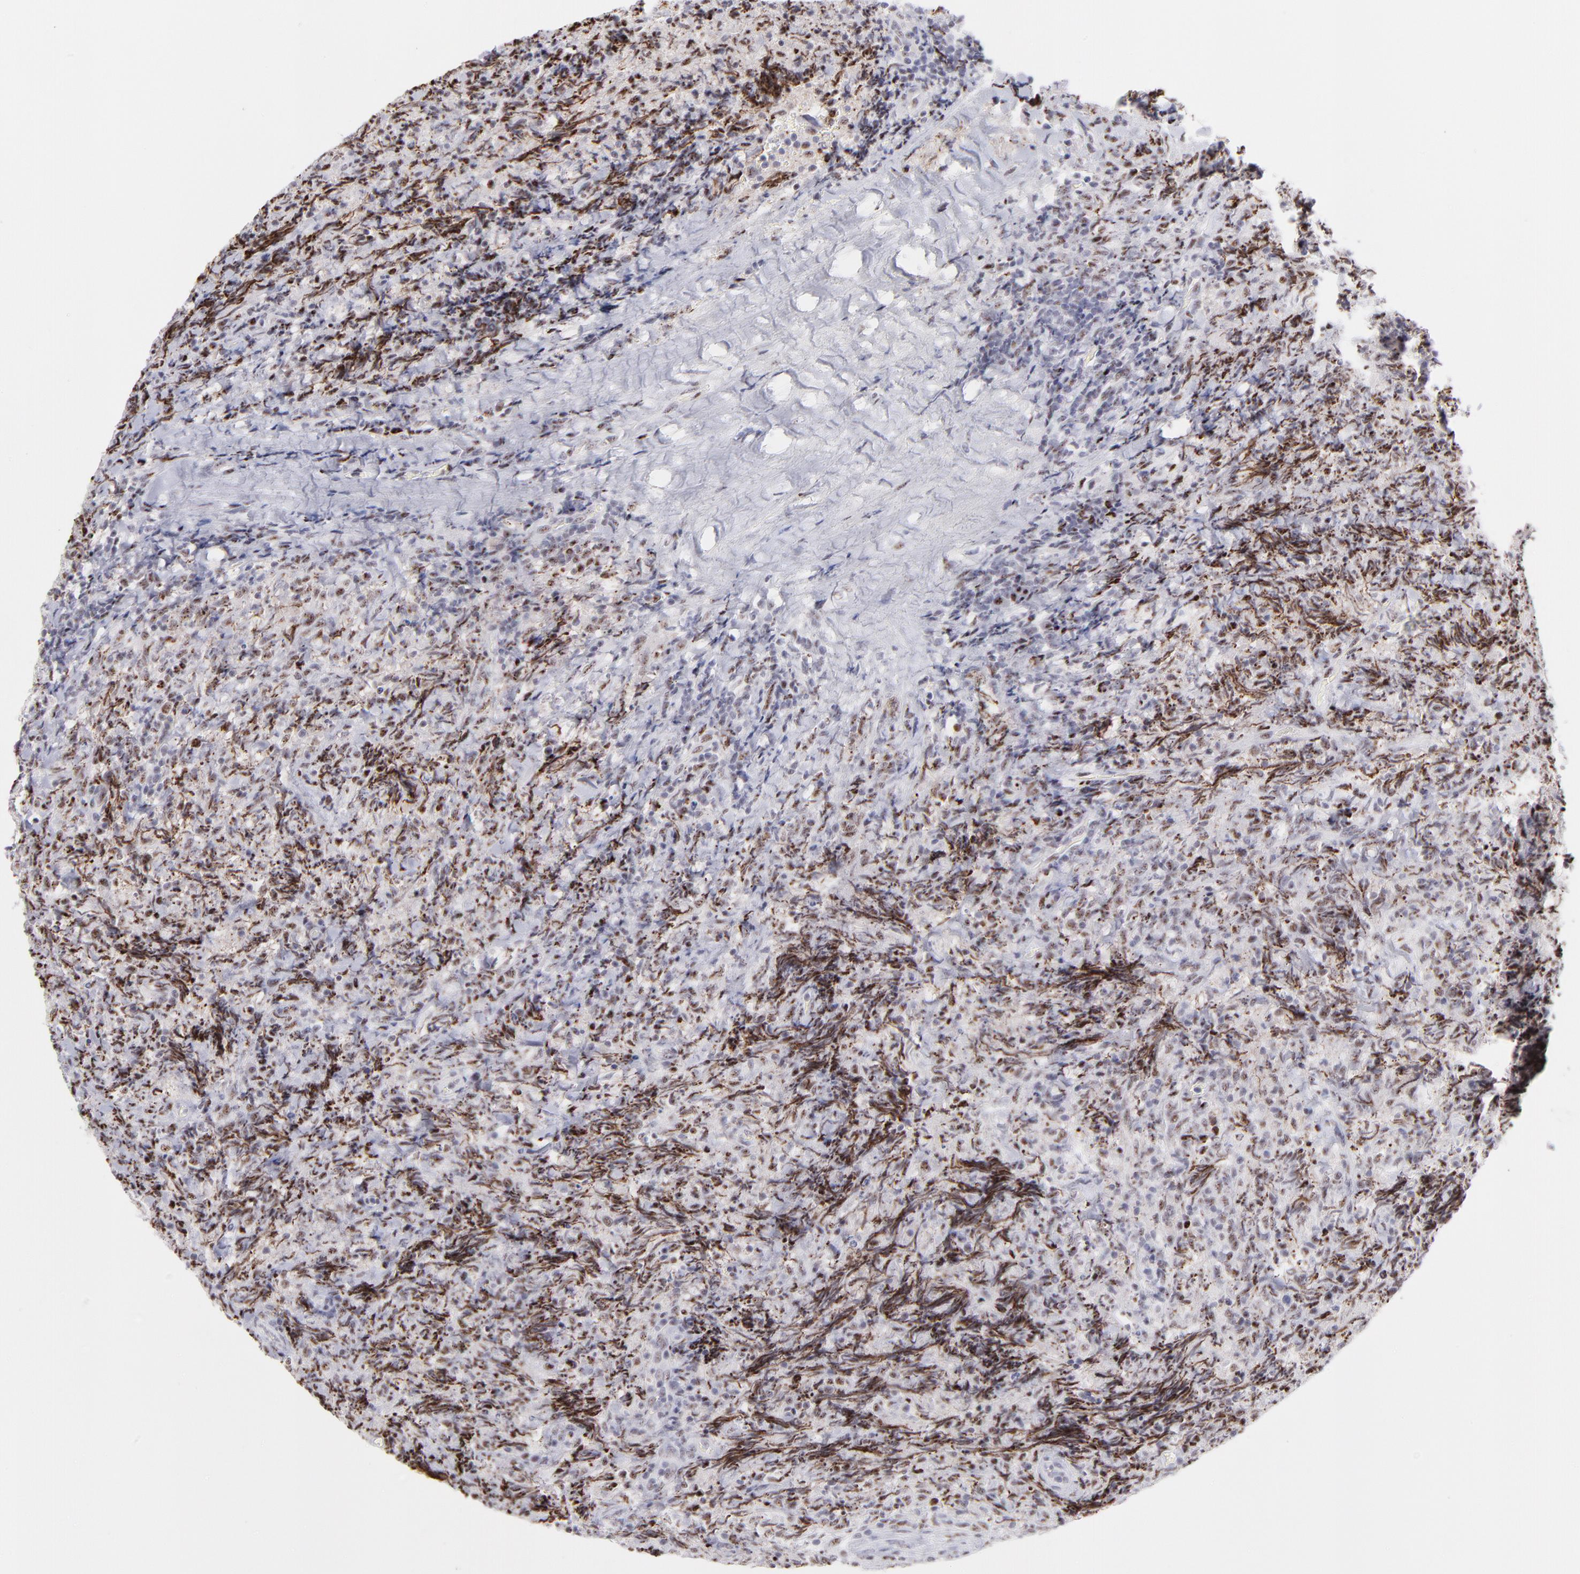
{"staining": {"intensity": "moderate", "quantity": "25%-75%", "location": "nuclear"}, "tissue": "lymphoma", "cell_type": "Tumor cells", "image_type": "cancer", "snomed": [{"axis": "morphology", "description": "Malignant lymphoma, non-Hodgkin's type, High grade"}, {"axis": "topography", "description": "Tonsil"}], "caption": "Tumor cells display medium levels of moderate nuclear staining in approximately 25%-75% of cells in human lymphoma. (Brightfield microscopy of DAB IHC at high magnification).", "gene": "CDC25C", "patient": {"sex": "female", "age": 36}}